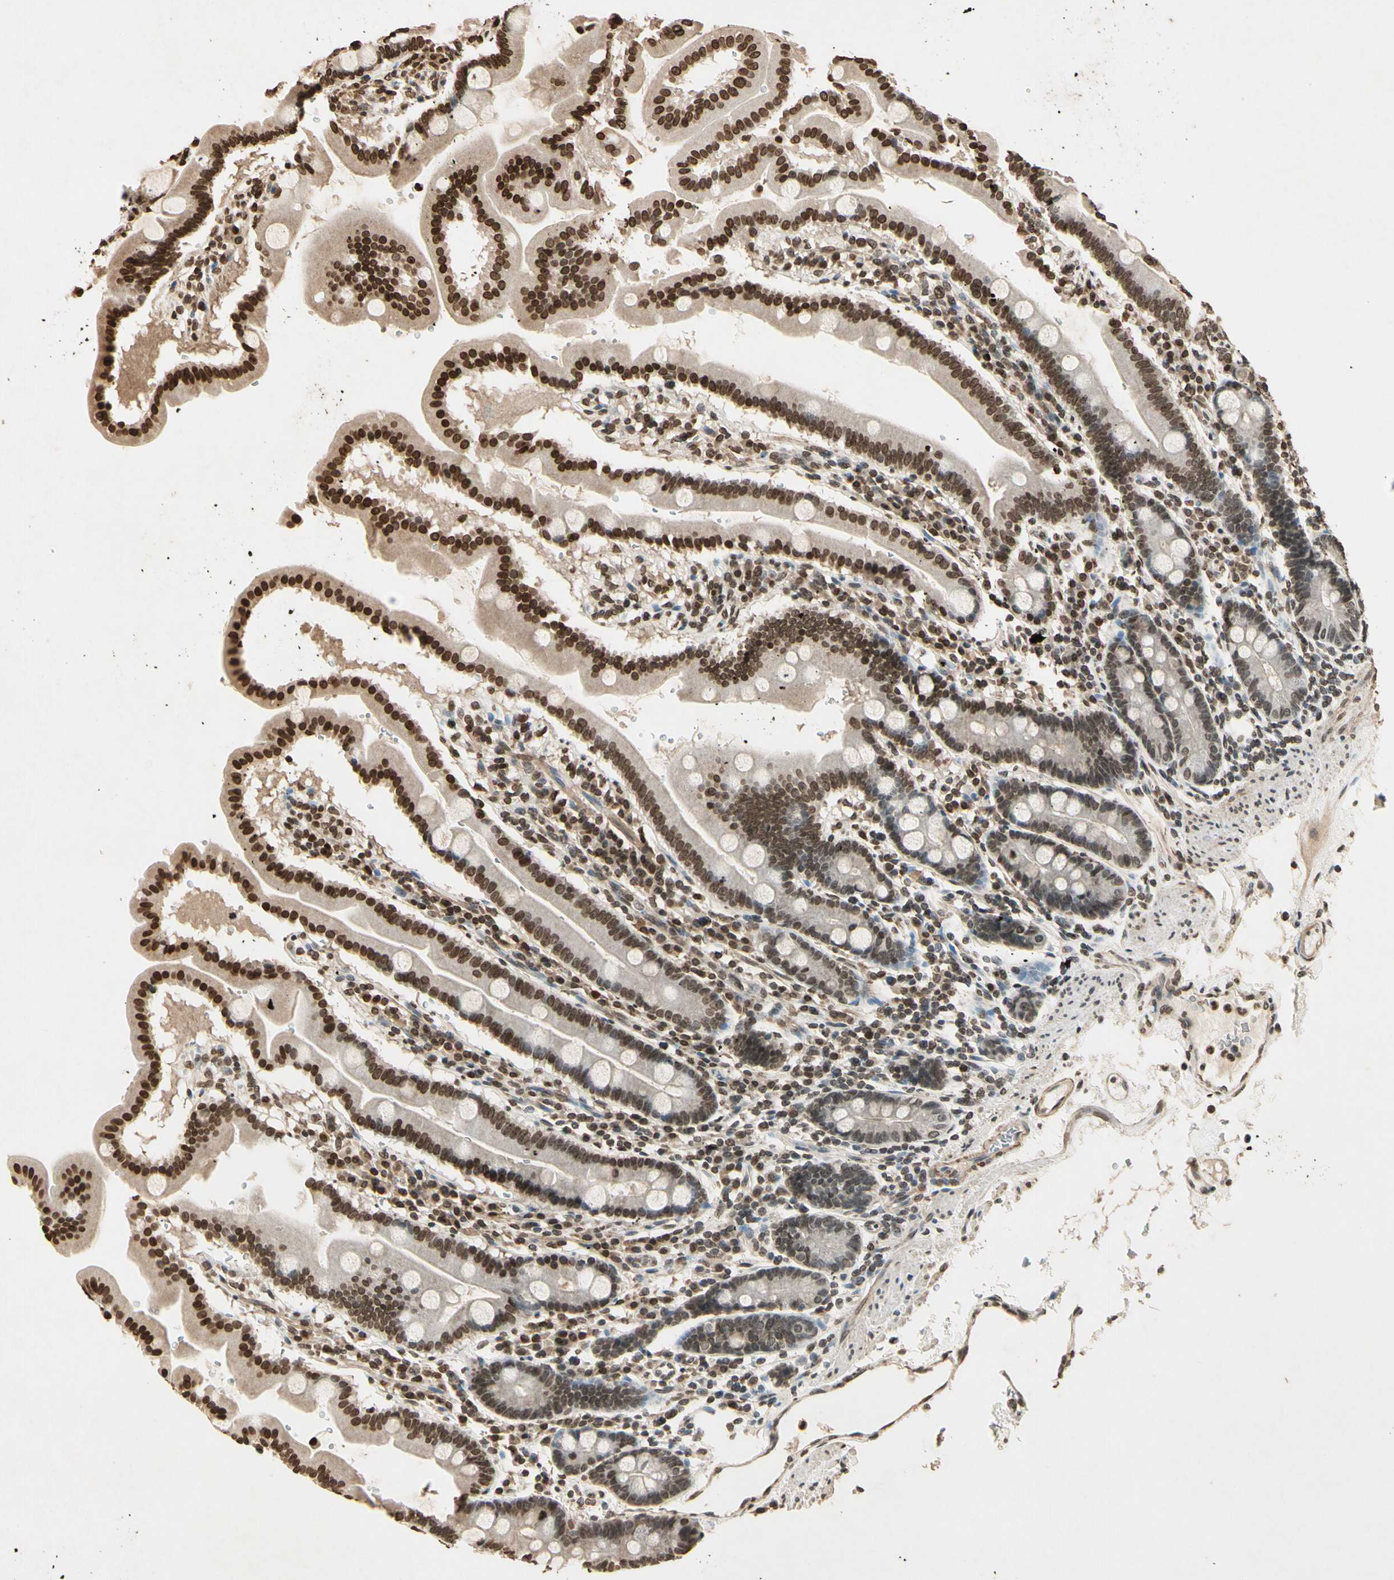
{"staining": {"intensity": "moderate", "quantity": ">75%", "location": "cytoplasmic/membranous,nuclear"}, "tissue": "duodenum", "cell_type": "Glandular cells", "image_type": "normal", "snomed": [{"axis": "morphology", "description": "Normal tissue, NOS"}, {"axis": "topography", "description": "Duodenum"}], "caption": "About >75% of glandular cells in benign duodenum display moderate cytoplasmic/membranous,nuclear protein expression as visualized by brown immunohistochemical staining.", "gene": "TOP1", "patient": {"sex": "male", "age": 50}}